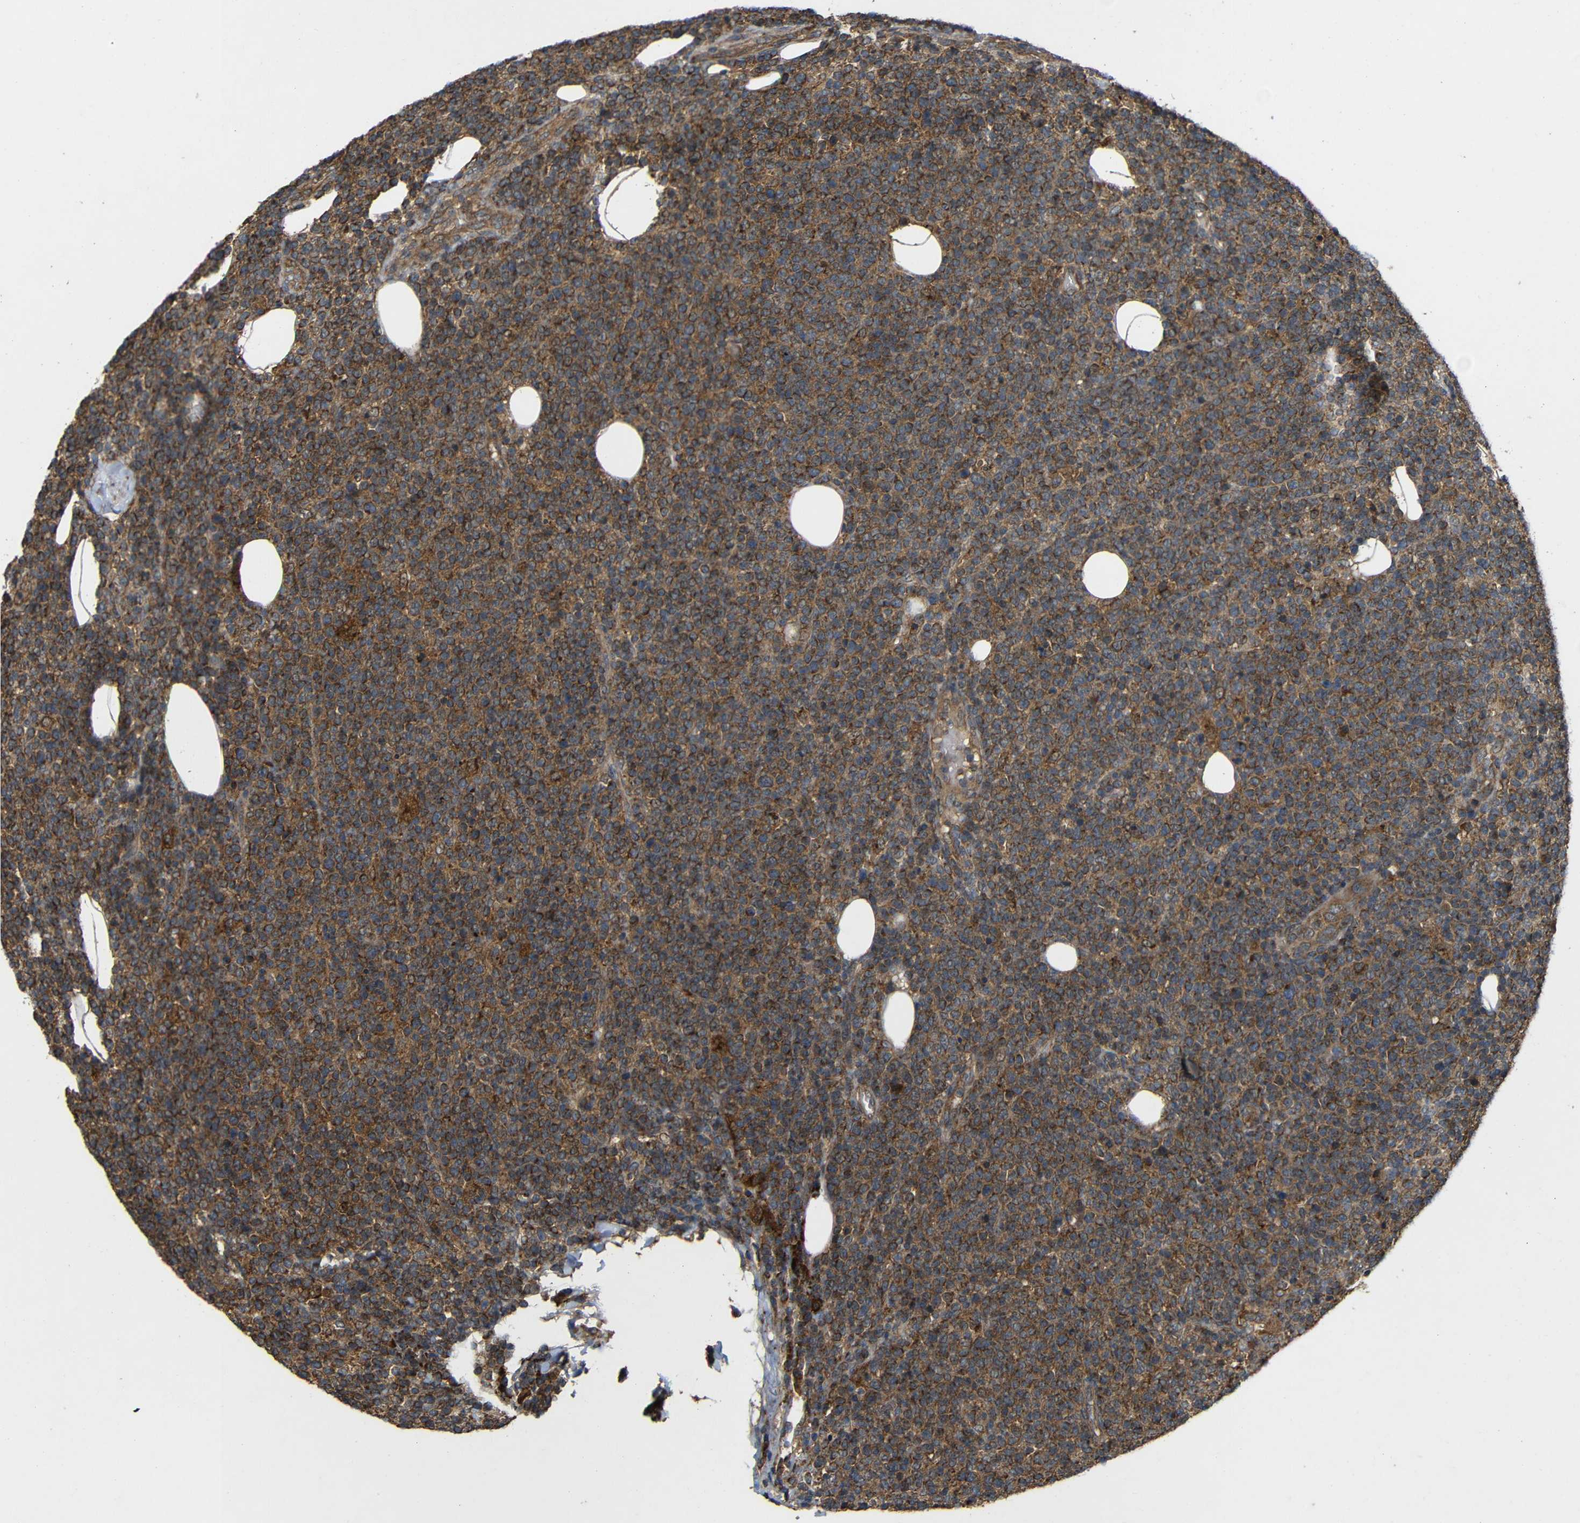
{"staining": {"intensity": "strong", "quantity": ">75%", "location": "cytoplasmic/membranous"}, "tissue": "lymphoma", "cell_type": "Tumor cells", "image_type": "cancer", "snomed": [{"axis": "morphology", "description": "Malignant lymphoma, non-Hodgkin's type, High grade"}, {"axis": "topography", "description": "Lymph node"}], "caption": "Human high-grade malignant lymphoma, non-Hodgkin's type stained with a brown dye demonstrates strong cytoplasmic/membranous positive positivity in approximately >75% of tumor cells.", "gene": "C1GALT1", "patient": {"sex": "male", "age": 61}}